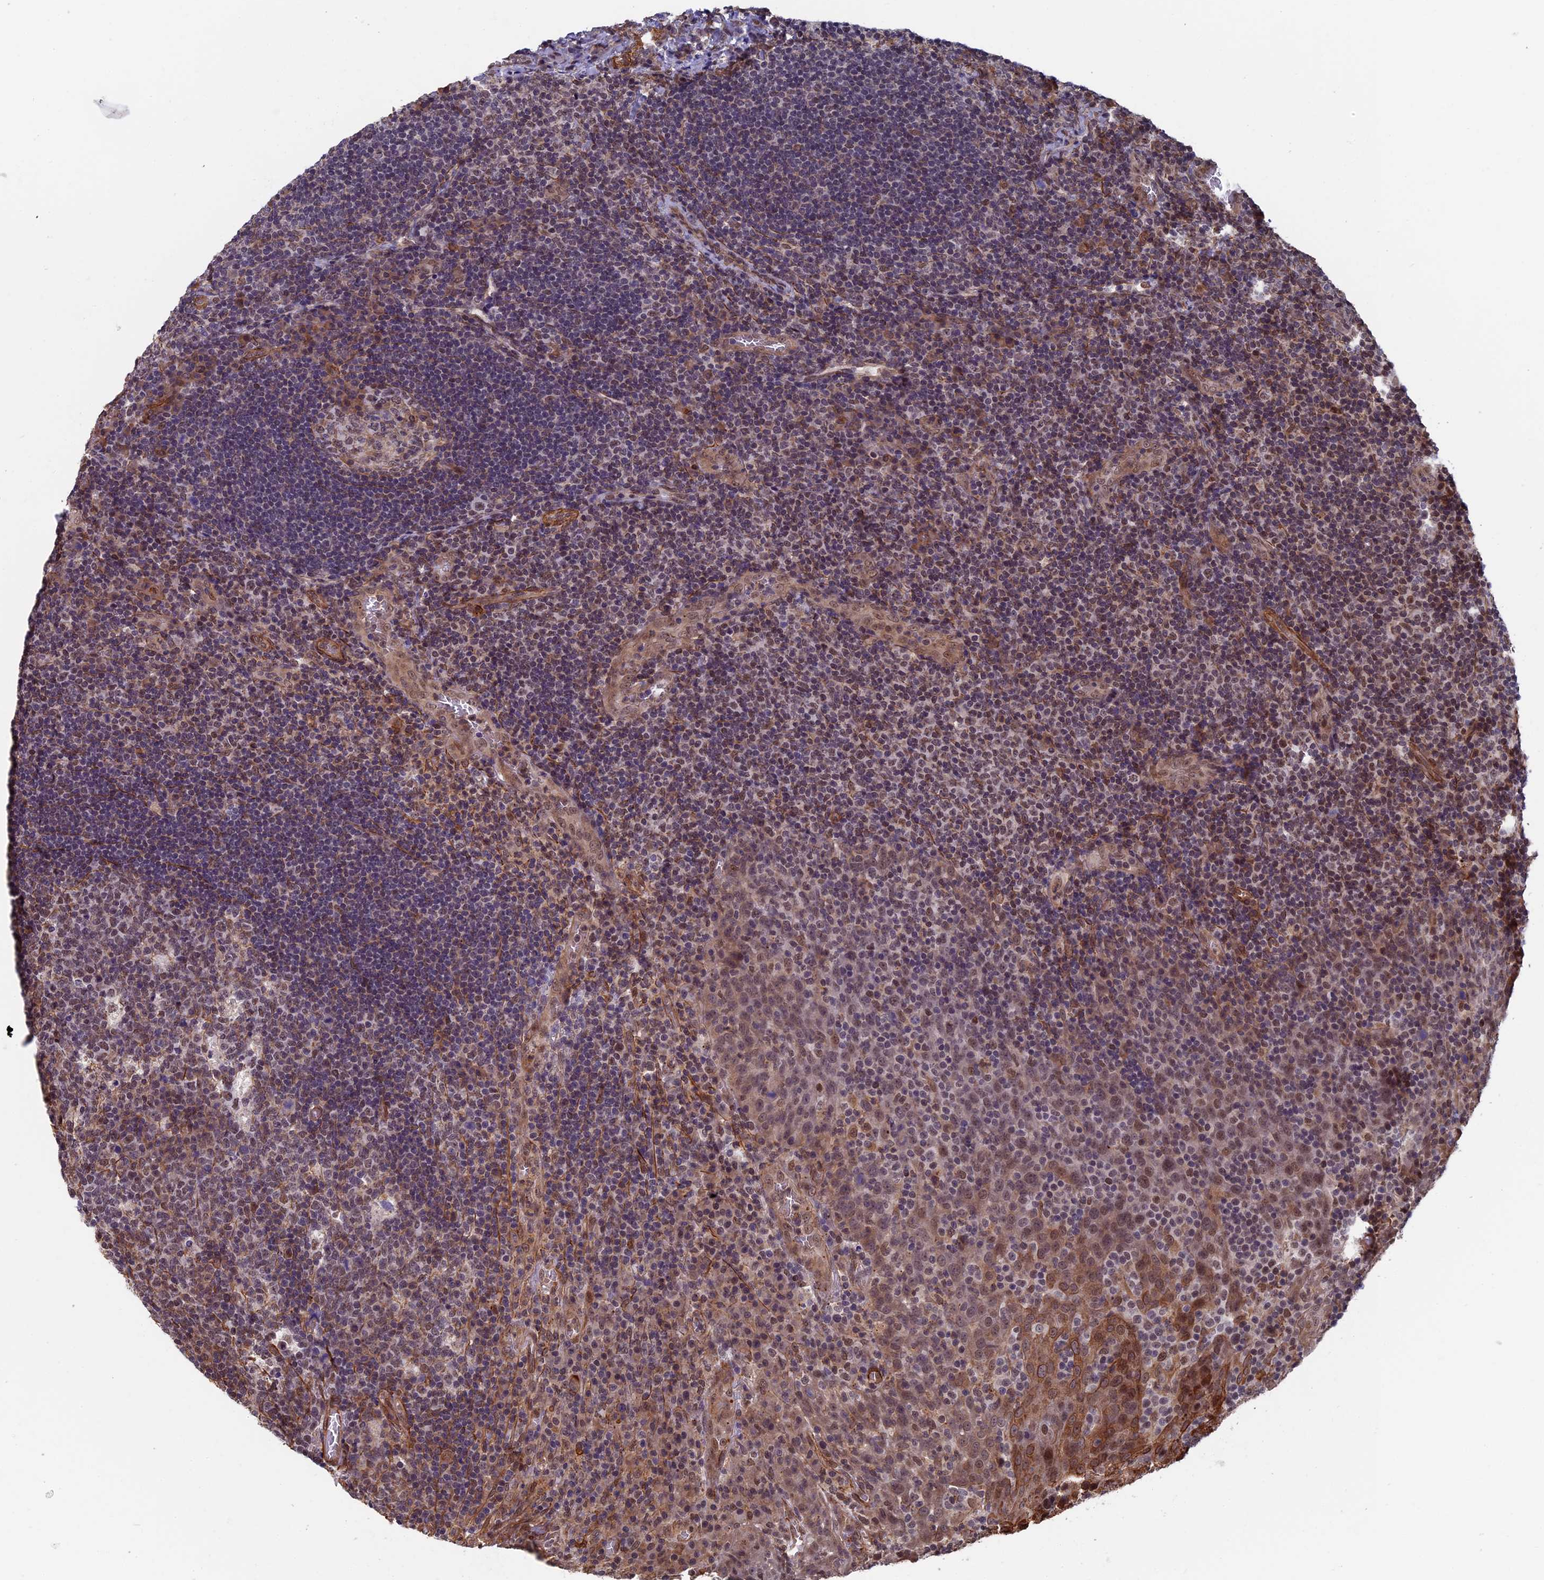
{"staining": {"intensity": "weak", "quantity": "<25%", "location": "cytoplasmic/membranous,nuclear"}, "tissue": "tonsil", "cell_type": "Germinal center cells", "image_type": "normal", "snomed": [{"axis": "morphology", "description": "Normal tissue, NOS"}, {"axis": "topography", "description": "Tonsil"}], "caption": "This is a micrograph of IHC staining of normal tonsil, which shows no positivity in germinal center cells.", "gene": "CTDP1", "patient": {"sex": "male", "age": 17}}